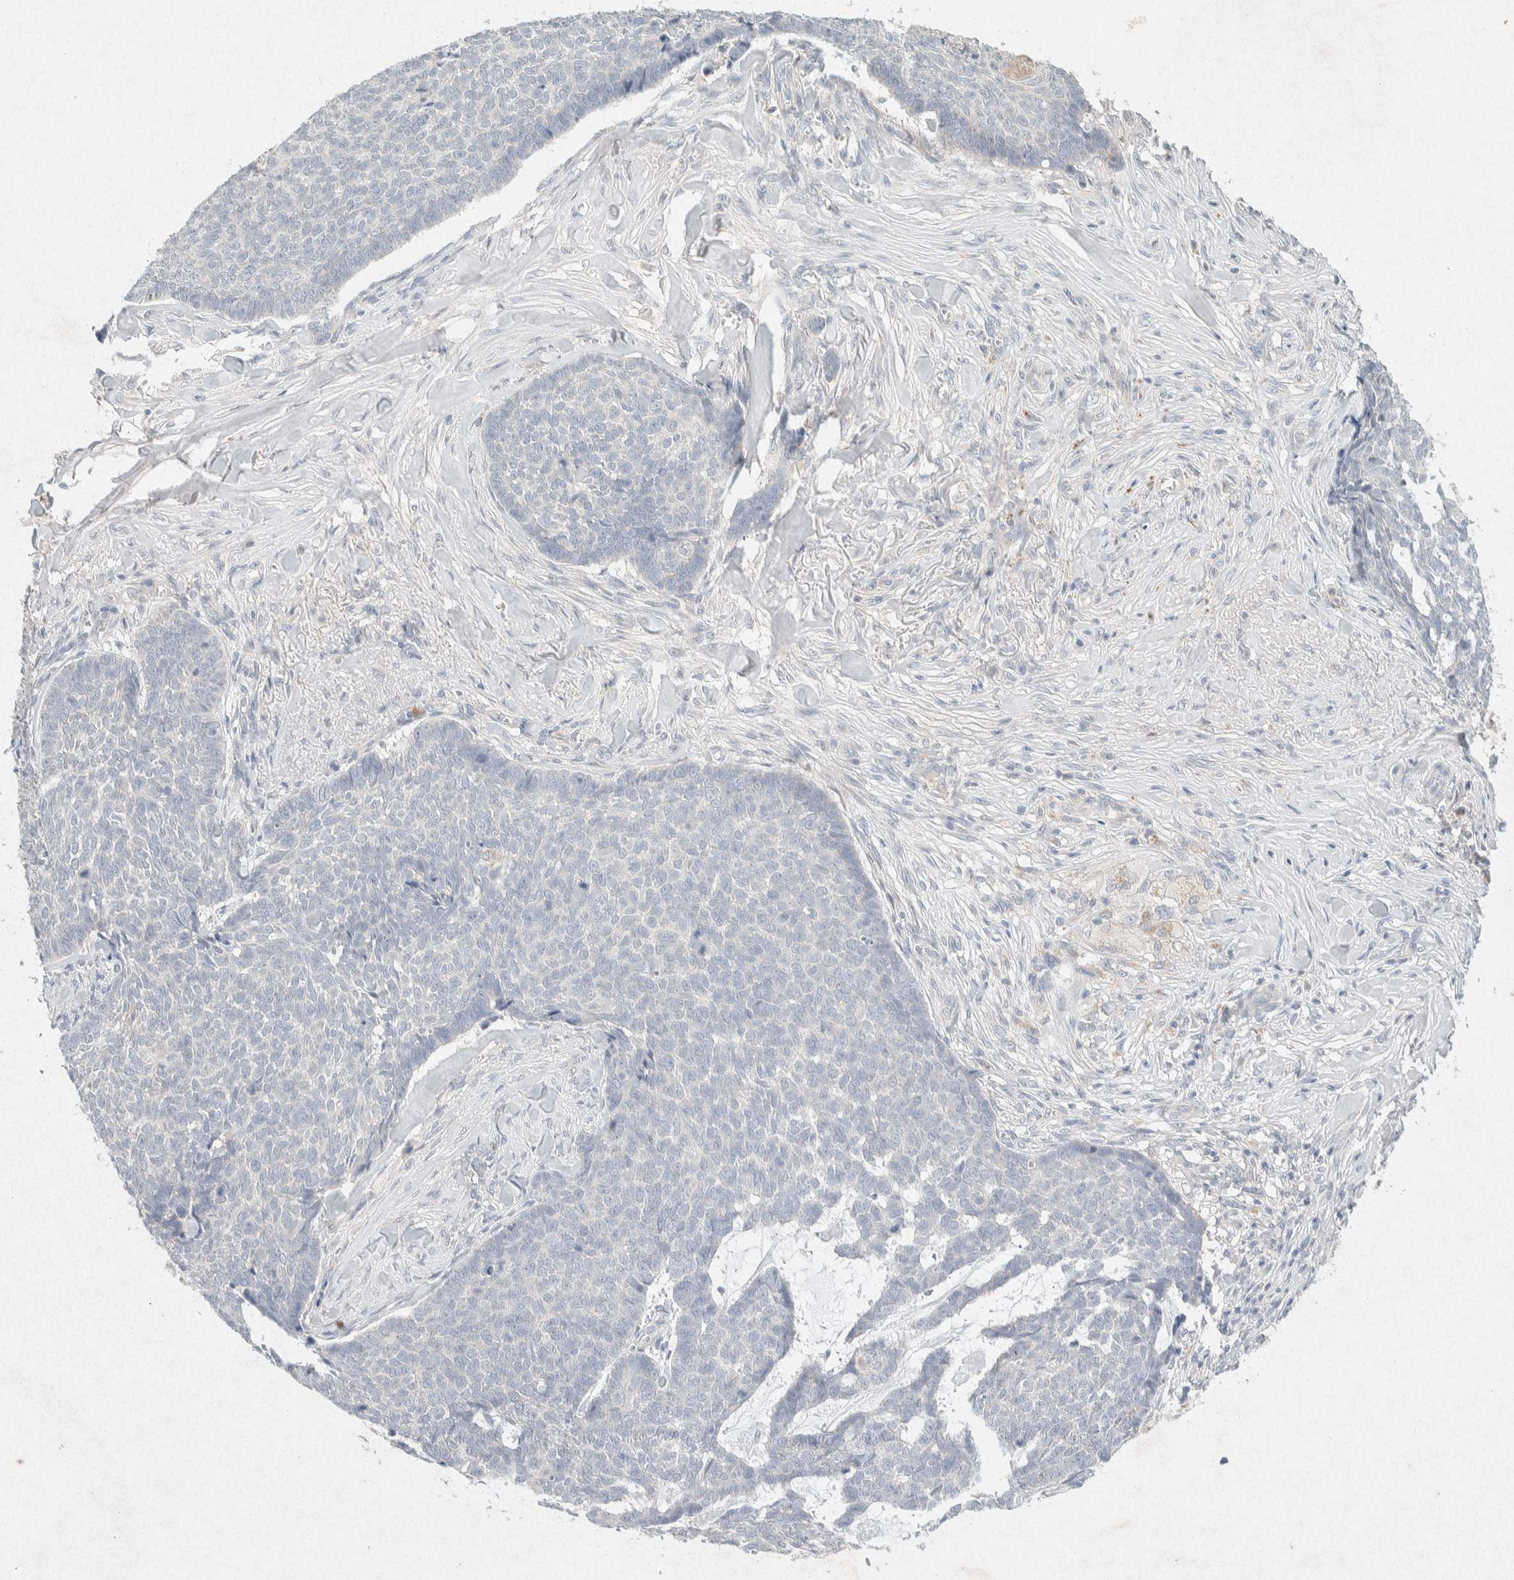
{"staining": {"intensity": "negative", "quantity": "none", "location": "none"}, "tissue": "skin cancer", "cell_type": "Tumor cells", "image_type": "cancer", "snomed": [{"axis": "morphology", "description": "Basal cell carcinoma"}, {"axis": "topography", "description": "Skin"}], "caption": "There is no significant expression in tumor cells of skin cancer (basal cell carcinoma).", "gene": "GNAI1", "patient": {"sex": "male", "age": 84}}